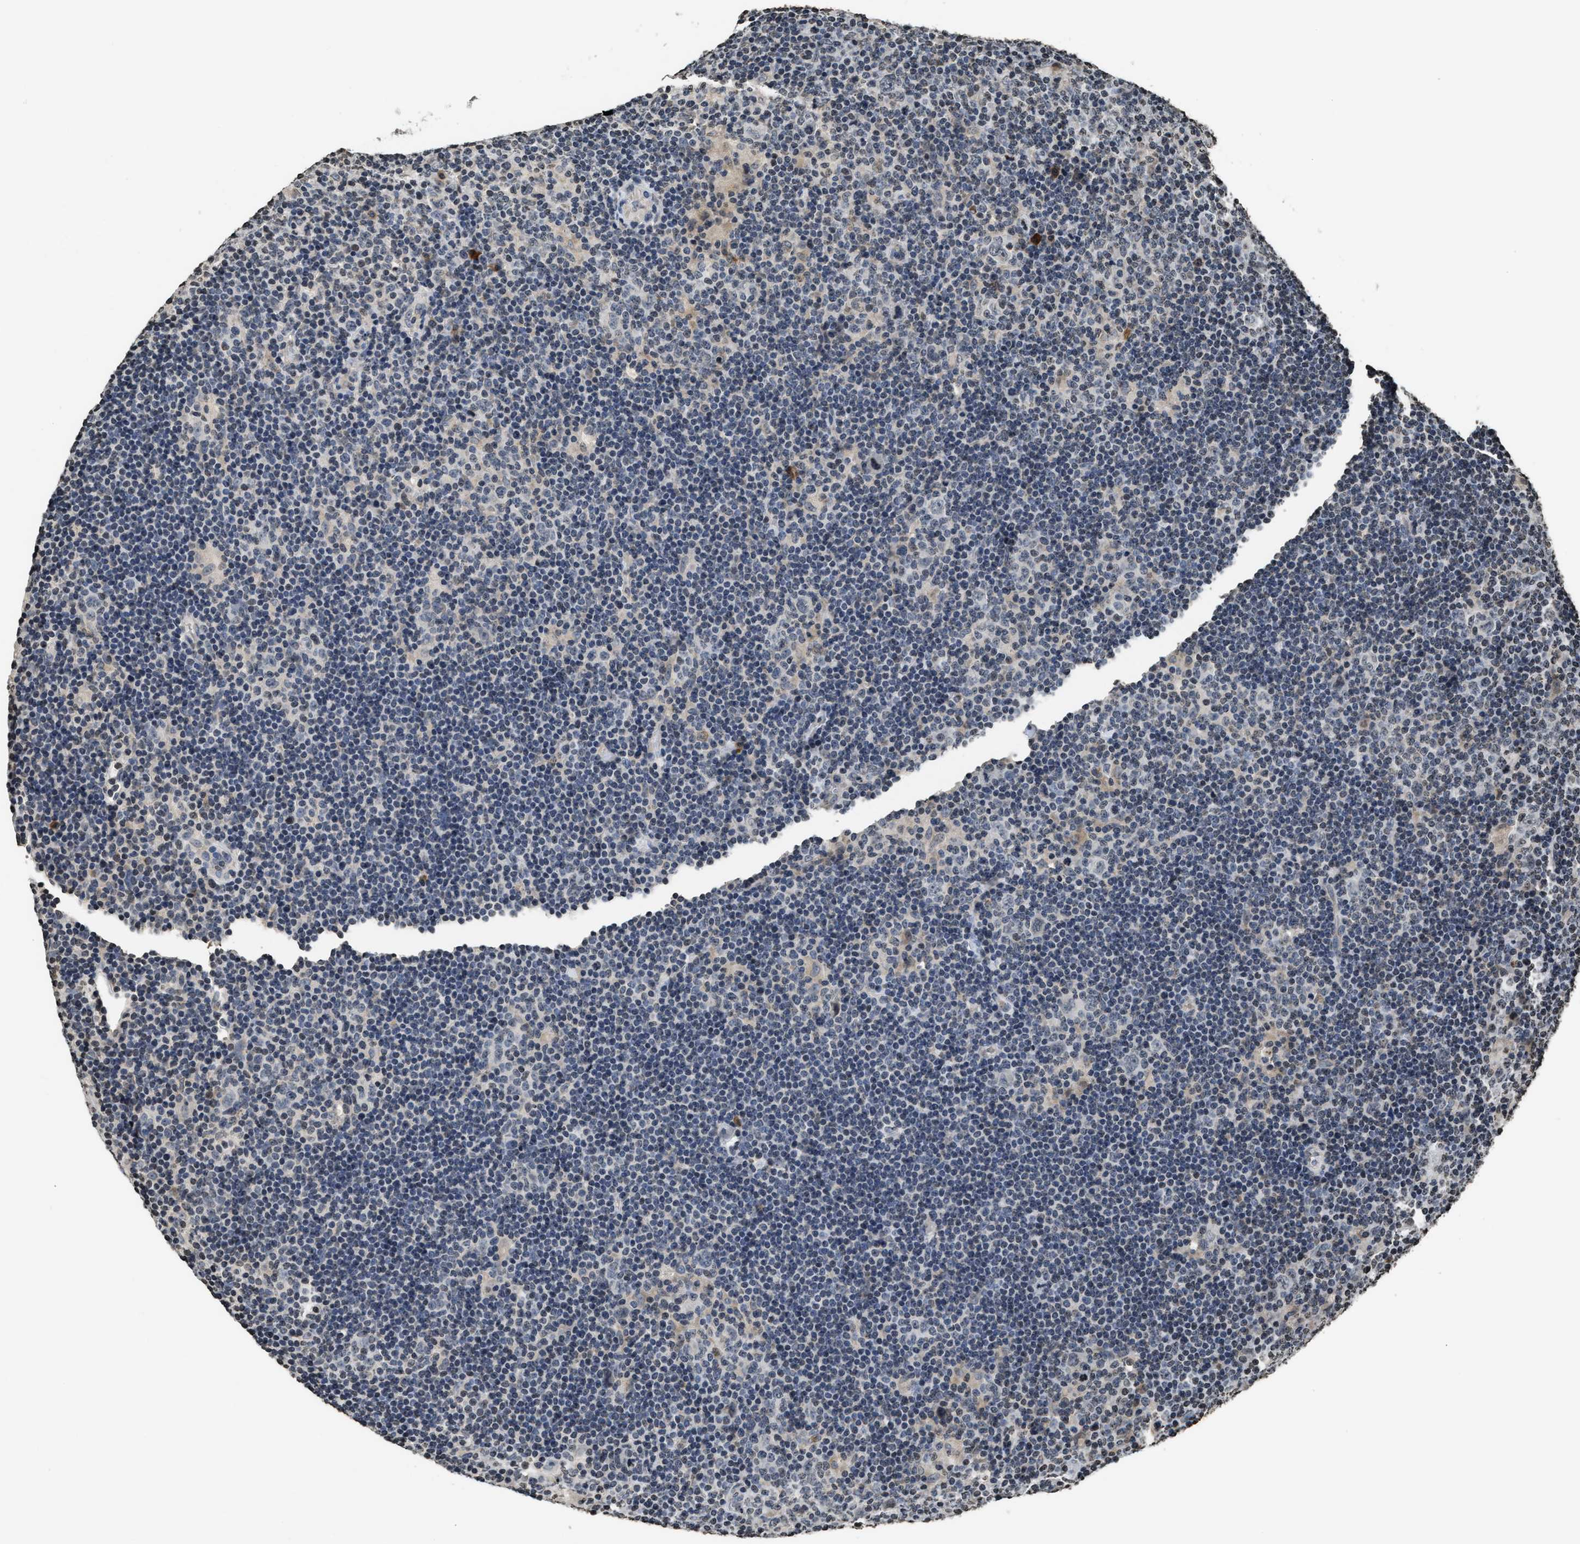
{"staining": {"intensity": "negative", "quantity": "none", "location": "none"}, "tissue": "lymphoma", "cell_type": "Tumor cells", "image_type": "cancer", "snomed": [{"axis": "morphology", "description": "Hodgkin's disease, NOS"}, {"axis": "topography", "description": "Lymph node"}], "caption": "Immunohistochemical staining of Hodgkin's disease displays no significant positivity in tumor cells. (Brightfield microscopy of DAB (3,3'-diaminobenzidine) IHC at high magnification).", "gene": "DNASE1L3", "patient": {"sex": "female", "age": 57}}